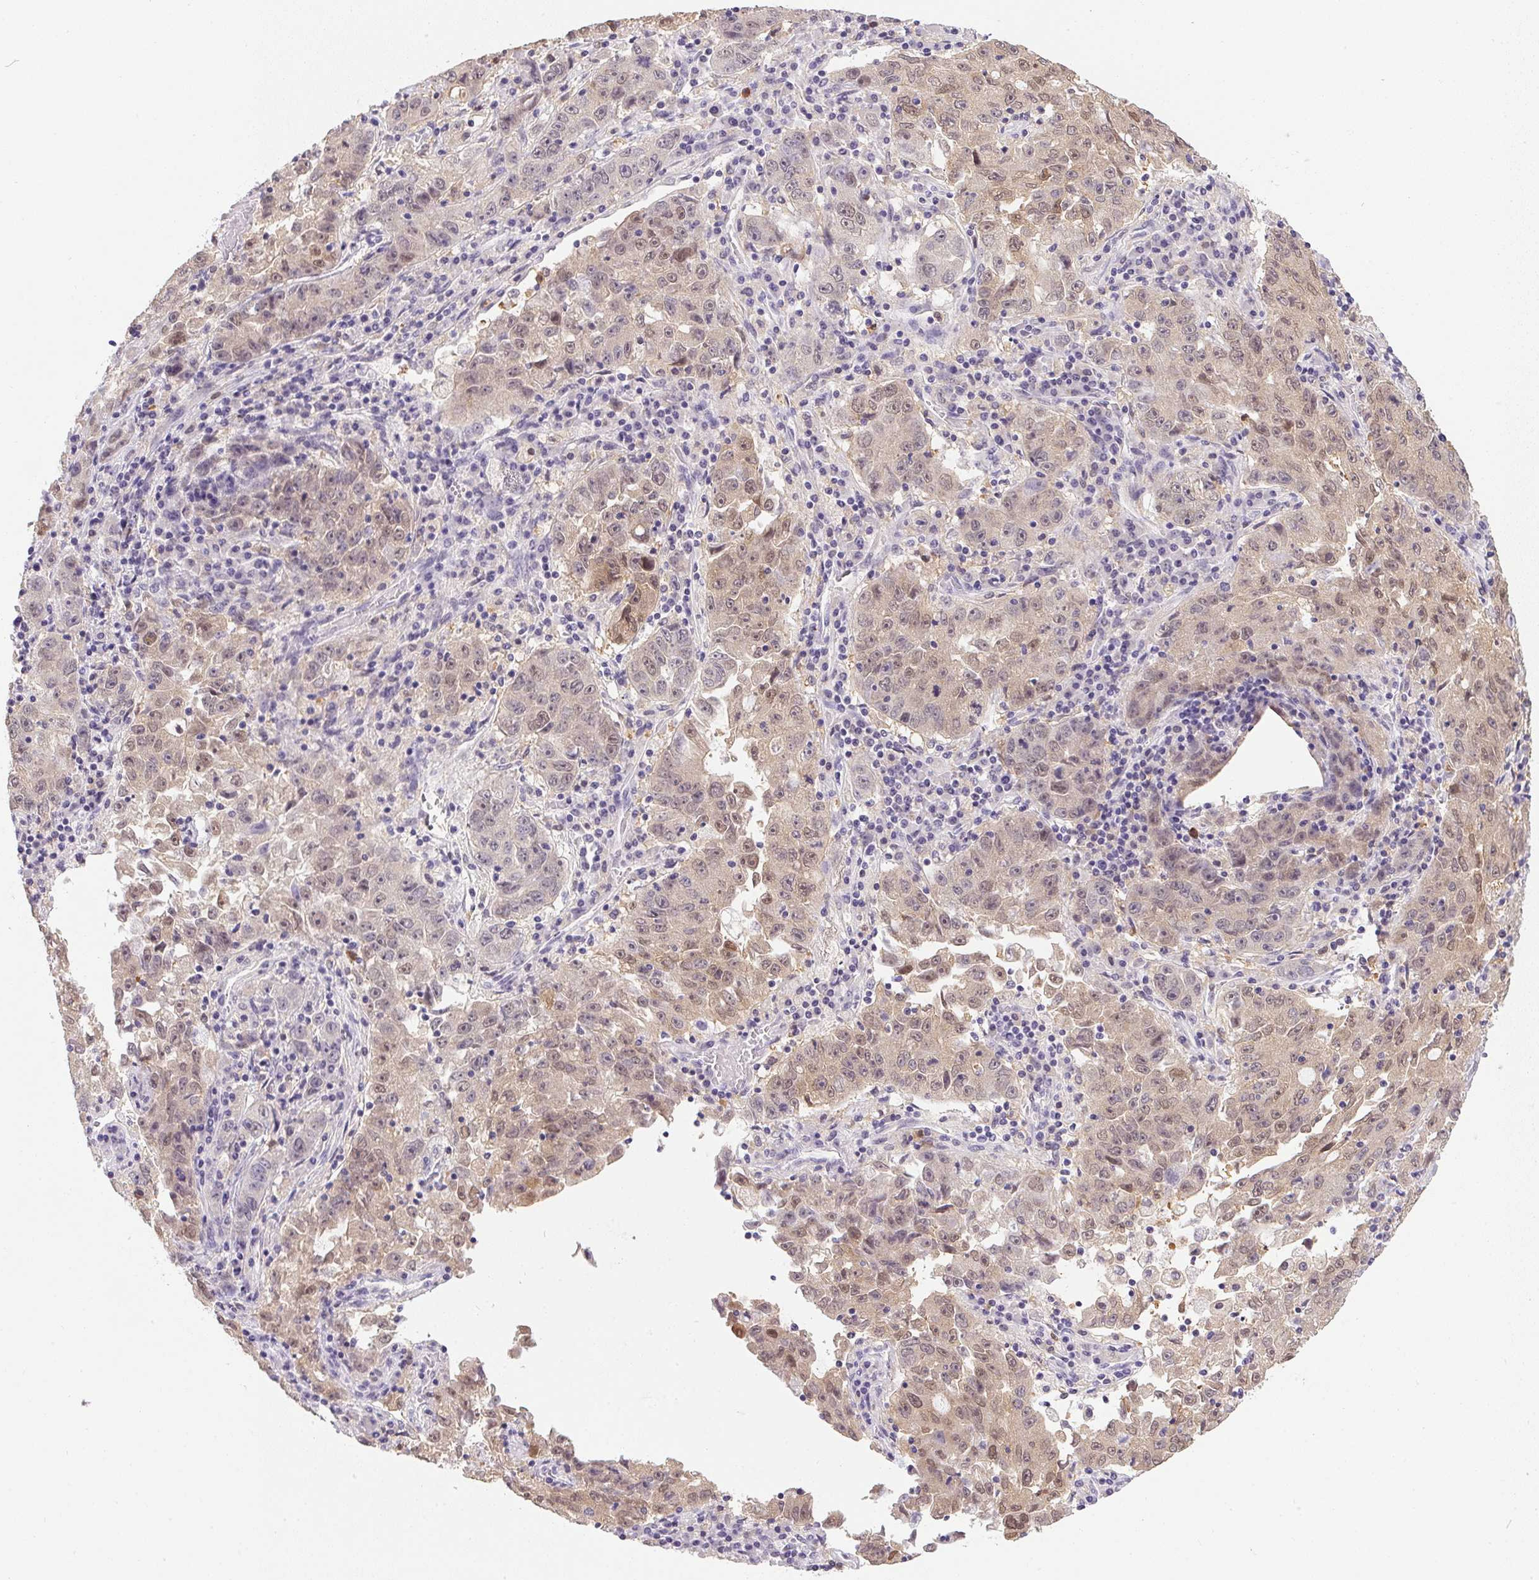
{"staining": {"intensity": "weak", "quantity": "25%-75%", "location": "cytoplasmic/membranous,nuclear"}, "tissue": "lung cancer", "cell_type": "Tumor cells", "image_type": "cancer", "snomed": [{"axis": "morphology", "description": "Normal morphology"}, {"axis": "morphology", "description": "Adenocarcinoma, NOS"}, {"axis": "topography", "description": "Lymph node"}, {"axis": "topography", "description": "Lung"}], "caption": "The micrograph displays a brown stain indicating the presence of a protein in the cytoplasmic/membranous and nuclear of tumor cells in lung adenocarcinoma.", "gene": "DNAJC5G", "patient": {"sex": "female", "age": 57}}